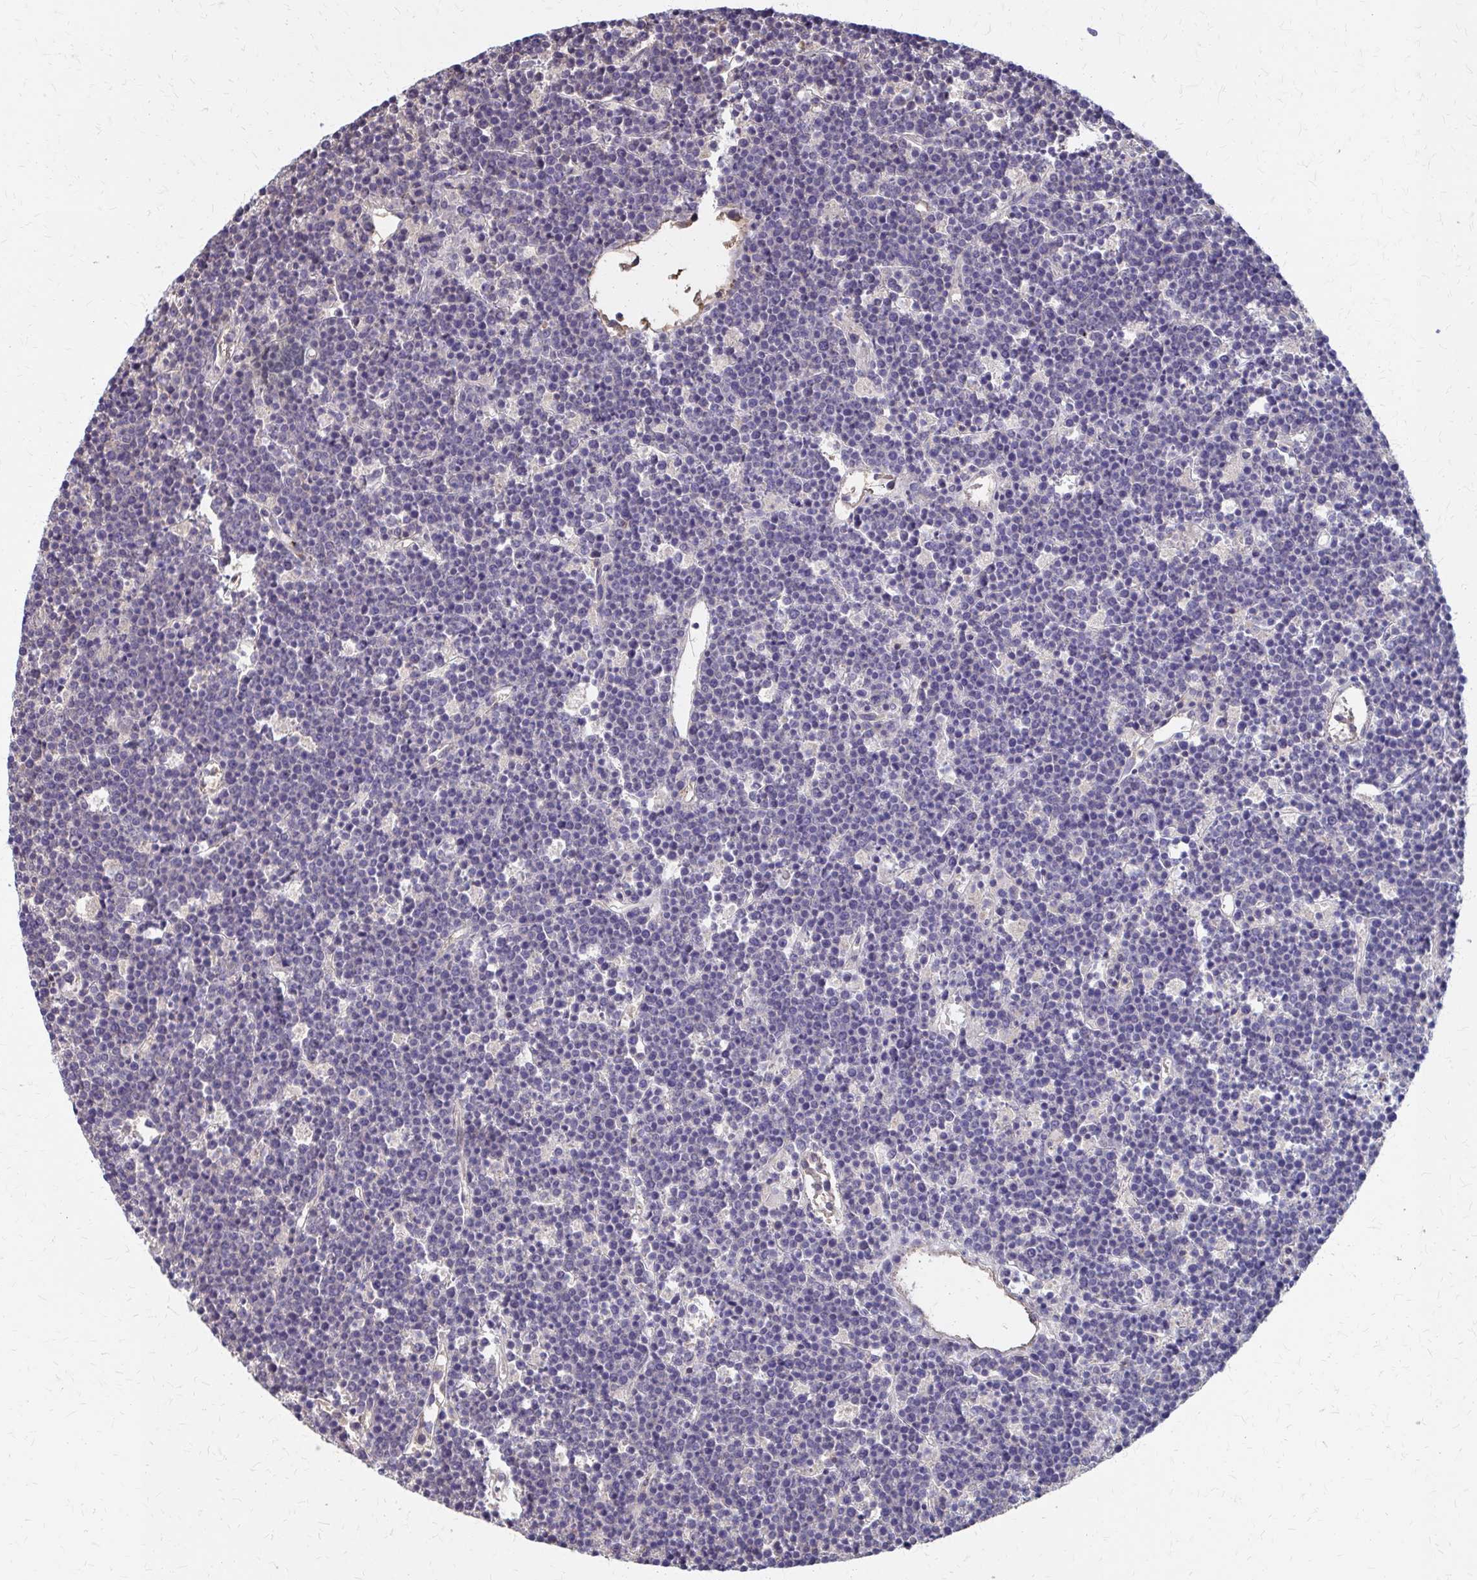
{"staining": {"intensity": "negative", "quantity": "none", "location": "none"}, "tissue": "lymphoma", "cell_type": "Tumor cells", "image_type": "cancer", "snomed": [{"axis": "morphology", "description": "Malignant lymphoma, non-Hodgkin's type, High grade"}, {"axis": "topography", "description": "Ovary"}], "caption": "Immunohistochemistry of high-grade malignant lymphoma, non-Hodgkin's type demonstrates no expression in tumor cells.", "gene": "IFI44L", "patient": {"sex": "female", "age": 56}}